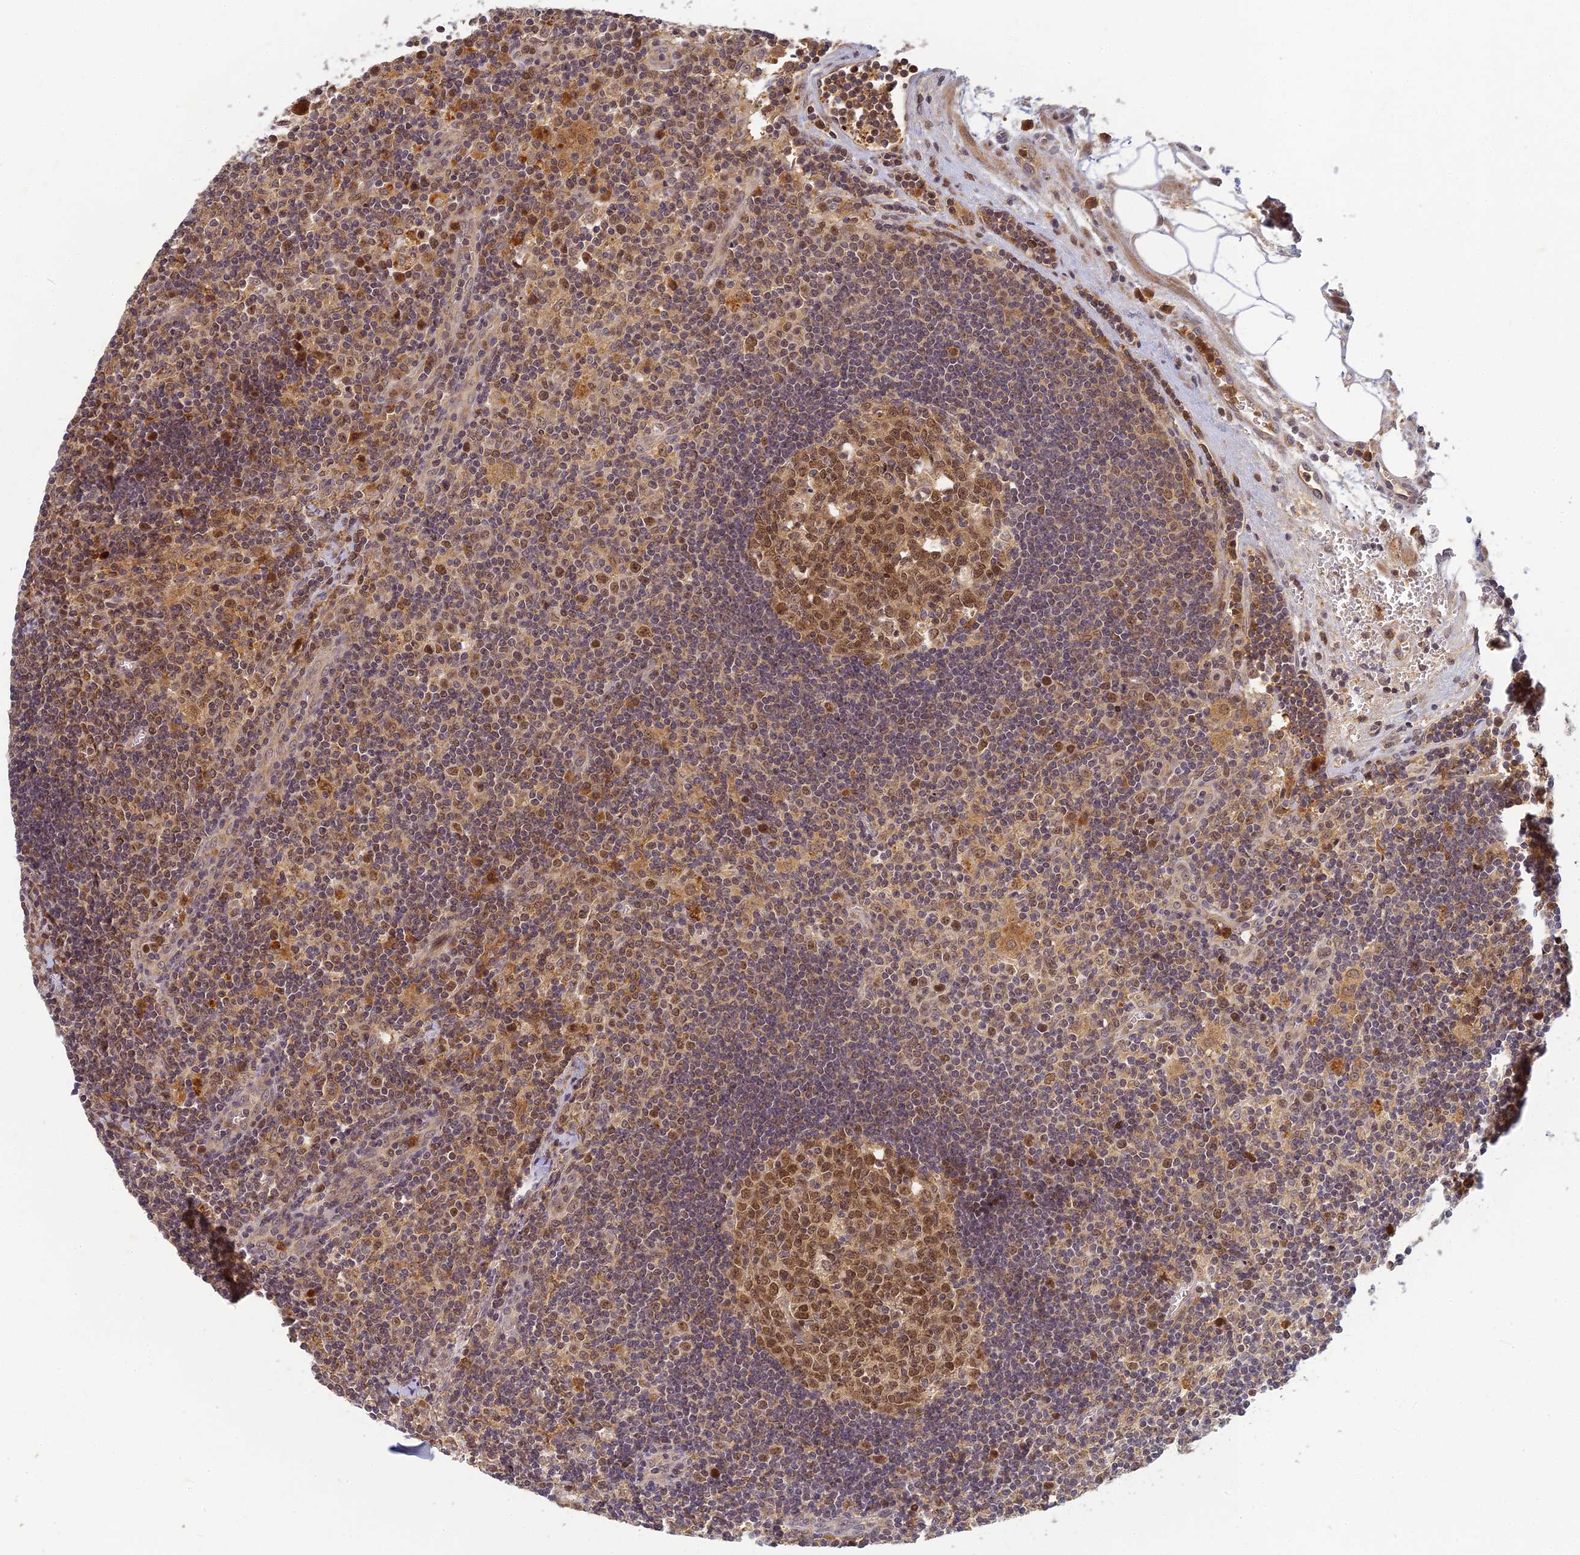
{"staining": {"intensity": "moderate", "quantity": ">75%", "location": "cytoplasmic/membranous,nuclear"}, "tissue": "lymph node", "cell_type": "Germinal center cells", "image_type": "normal", "snomed": [{"axis": "morphology", "description": "Normal tissue, NOS"}, {"axis": "topography", "description": "Lymph node"}], "caption": "Immunohistochemical staining of unremarkable lymph node displays moderate cytoplasmic/membranous,nuclear protein staining in about >75% of germinal center cells.", "gene": "RGL3", "patient": {"sex": "male", "age": 58}}